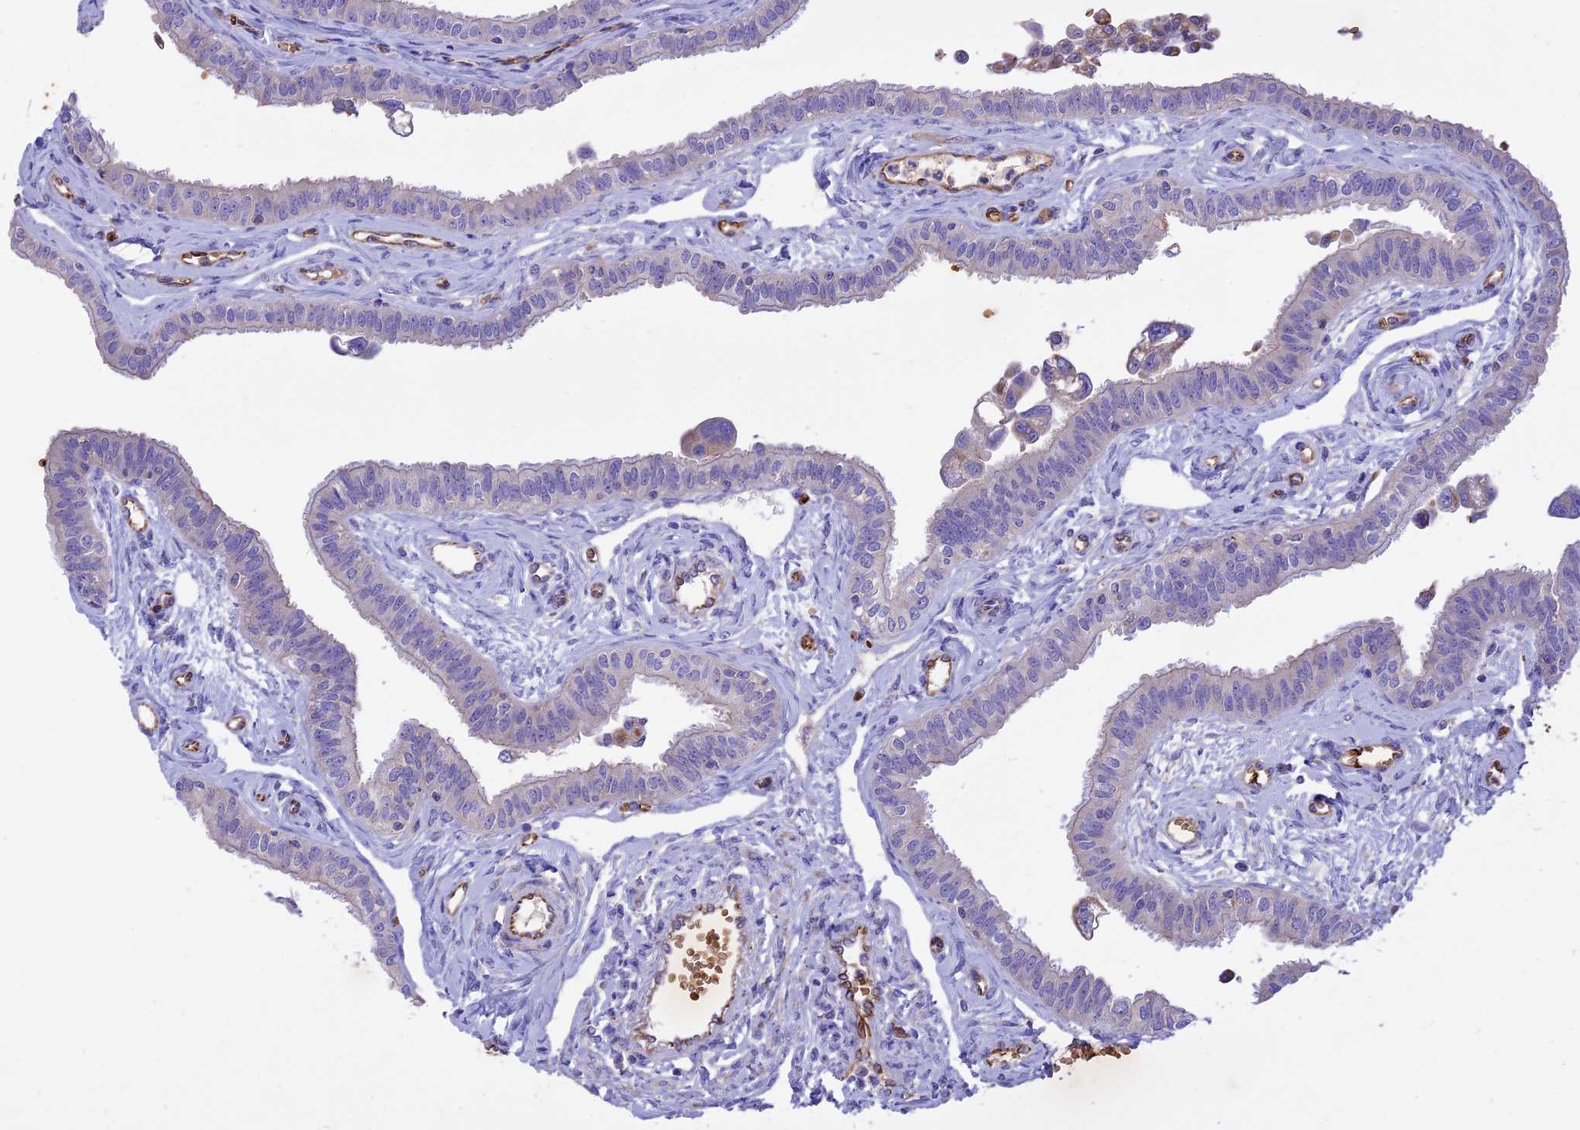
{"staining": {"intensity": "moderate", "quantity": "25%-75%", "location": "cytoplasmic/membranous"}, "tissue": "fallopian tube", "cell_type": "Glandular cells", "image_type": "normal", "snomed": [{"axis": "morphology", "description": "Normal tissue, NOS"}, {"axis": "morphology", "description": "Carcinoma, NOS"}, {"axis": "topography", "description": "Fallopian tube"}, {"axis": "topography", "description": "Ovary"}], "caption": "Approximately 25%-75% of glandular cells in normal fallopian tube reveal moderate cytoplasmic/membranous protein expression as visualized by brown immunohistochemical staining.", "gene": "TTC4", "patient": {"sex": "female", "age": 59}}